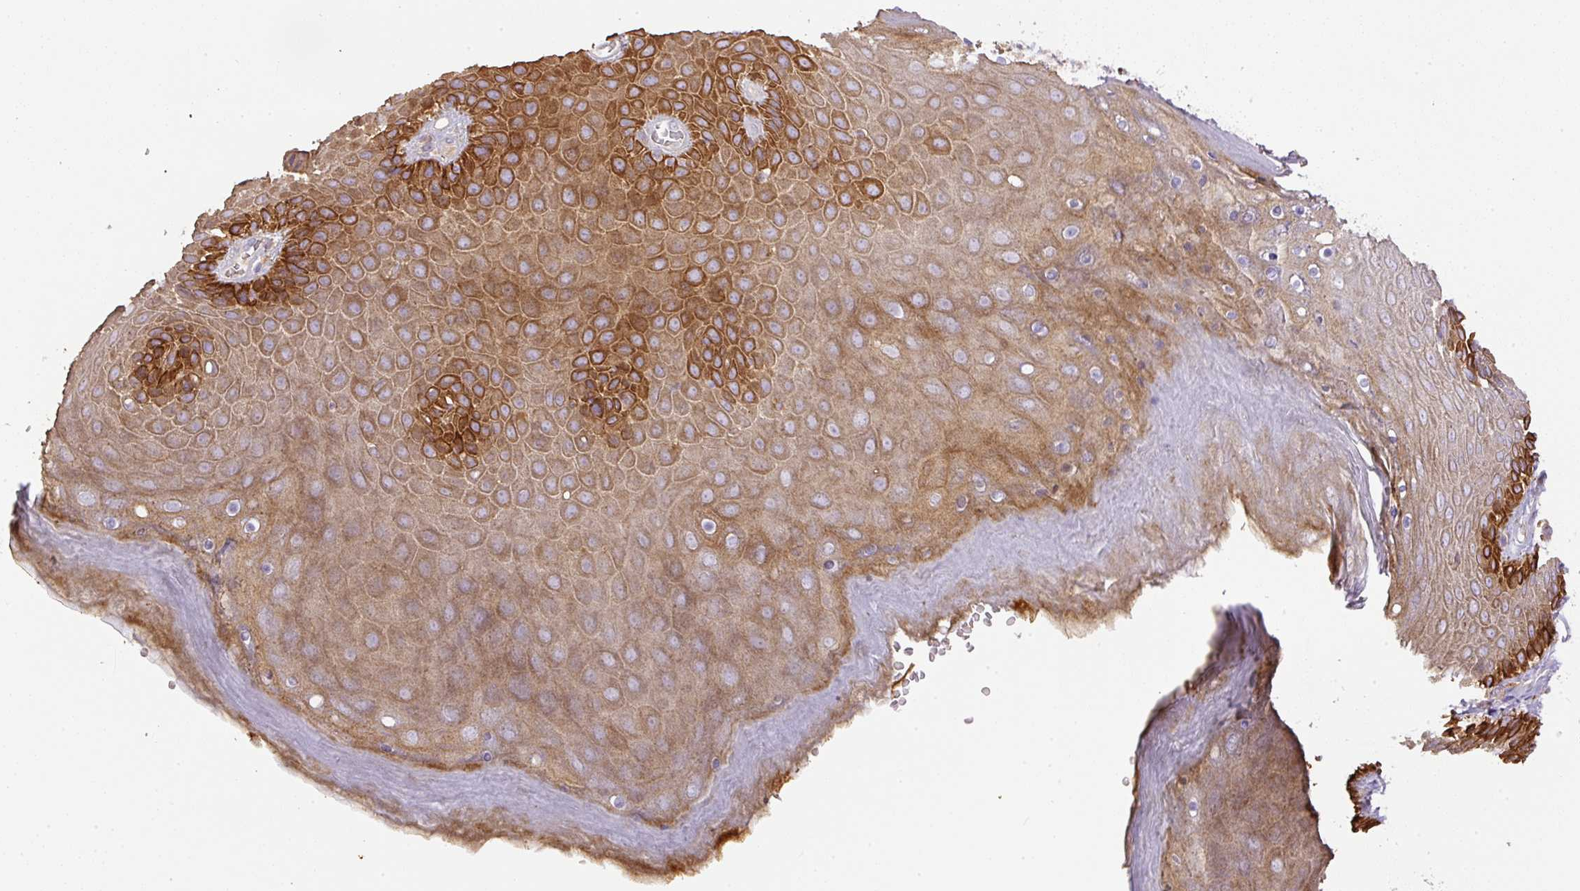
{"staining": {"intensity": "strong", "quantity": "25%-75%", "location": "cytoplasmic/membranous"}, "tissue": "skin", "cell_type": "Epidermal cells", "image_type": "normal", "snomed": [{"axis": "morphology", "description": "Normal tissue, NOS"}, {"axis": "topography", "description": "Anal"}, {"axis": "topography", "description": "Peripheral nerve tissue"}], "caption": "A high-resolution image shows IHC staining of unremarkable skin, which shows strong cytoplasmic/membranous positivity in approximately 25%-75% of epidermal cells.", "gene": "DAPK1", "patient": {"sex": "male", "age": 53}}